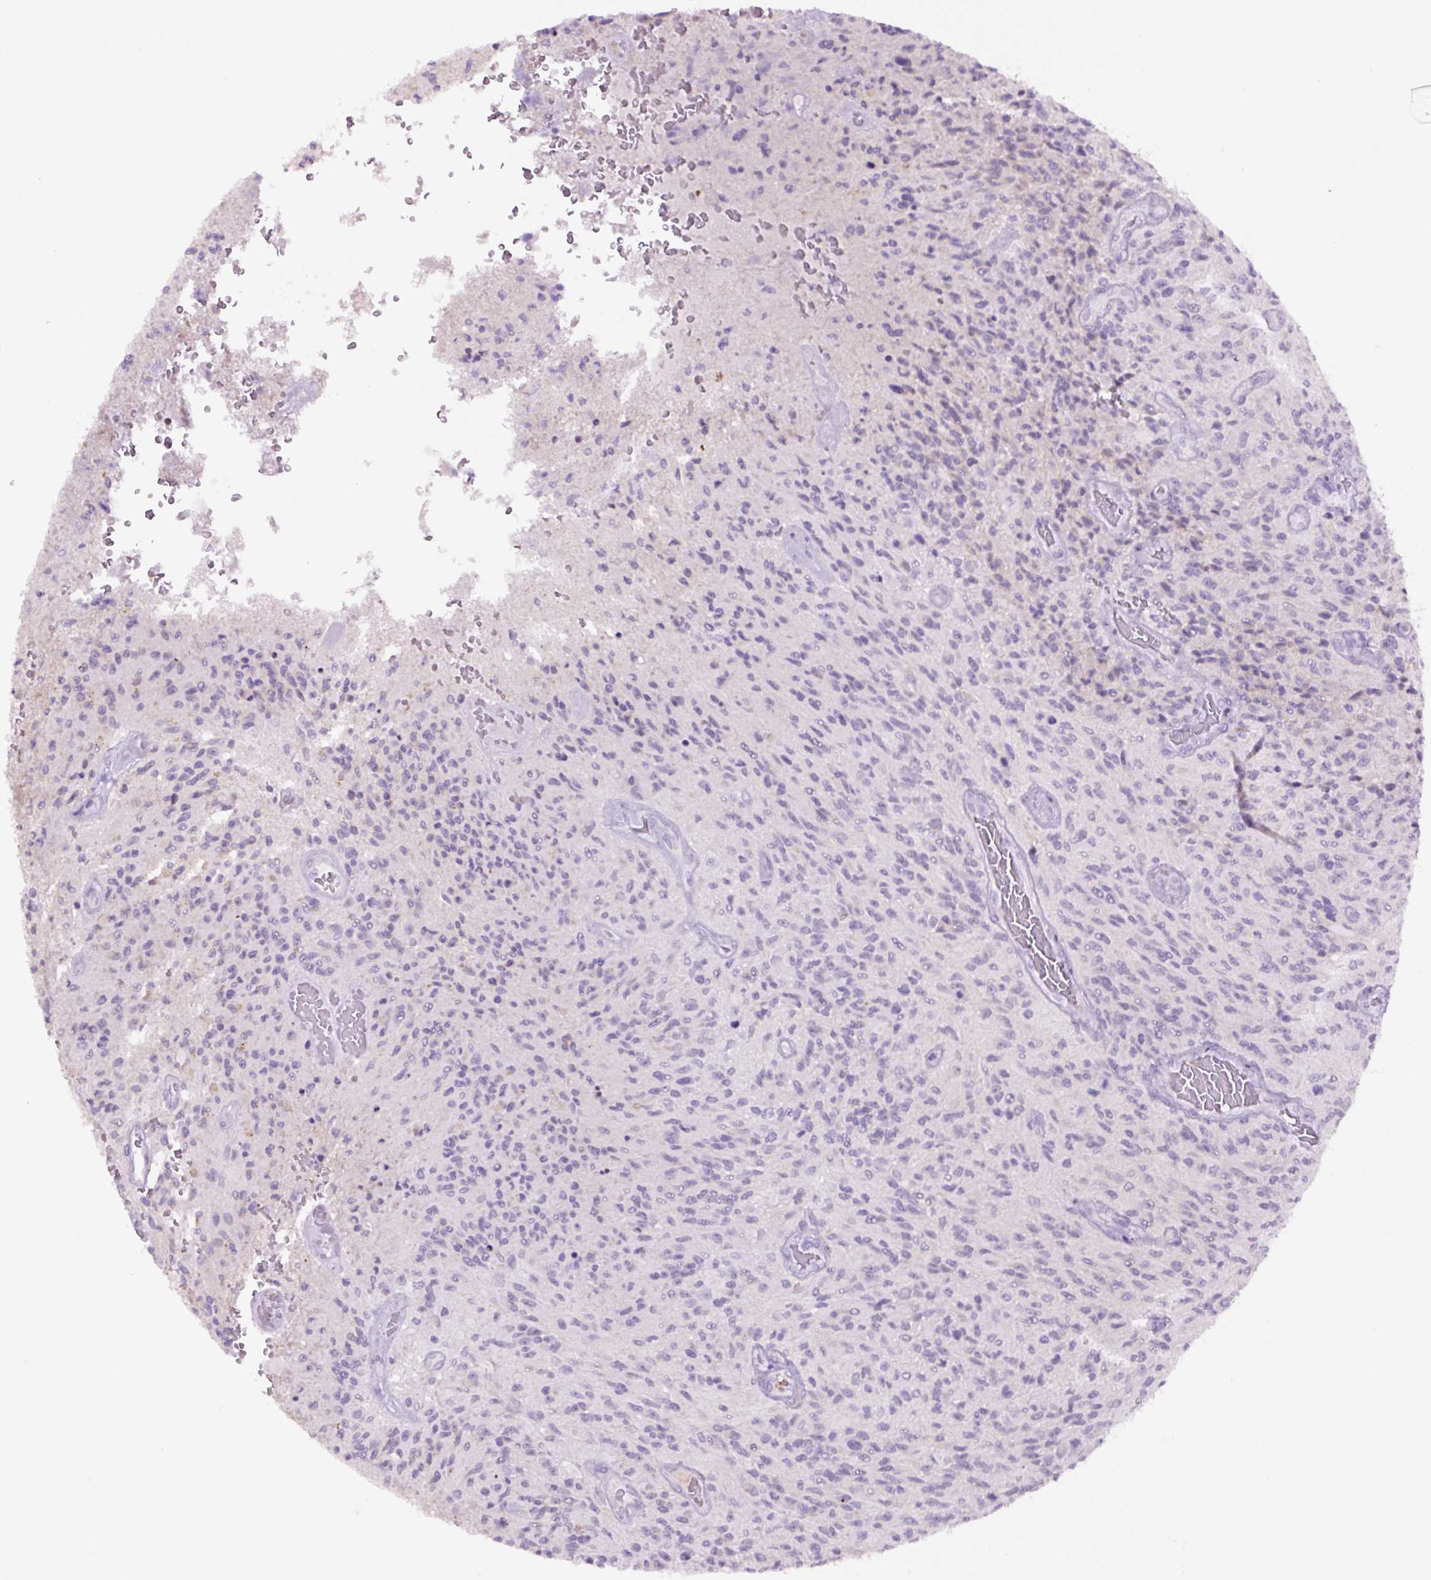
{"staining": {"intensity": "negative", "quantity": "none", "location": "none"}, "tissue": "glioma", "cell_type": "Tumor cells", "image_type": "cancer", "snomed": [{"axis": "morphology", "description": "Normal tissue, NOS"}, {"axis": "morphology", "description": "Glioma, malignant, High grade"}, {"axis": "topography", "description": "Cerebral cortex"}], "caption": "This is a histopathology image of immunohistochemistry staining of glioma, which shows no positivity in tumor cells.", "gene": "MFSD3", "patient": {"sex": "male", "age": 56}}